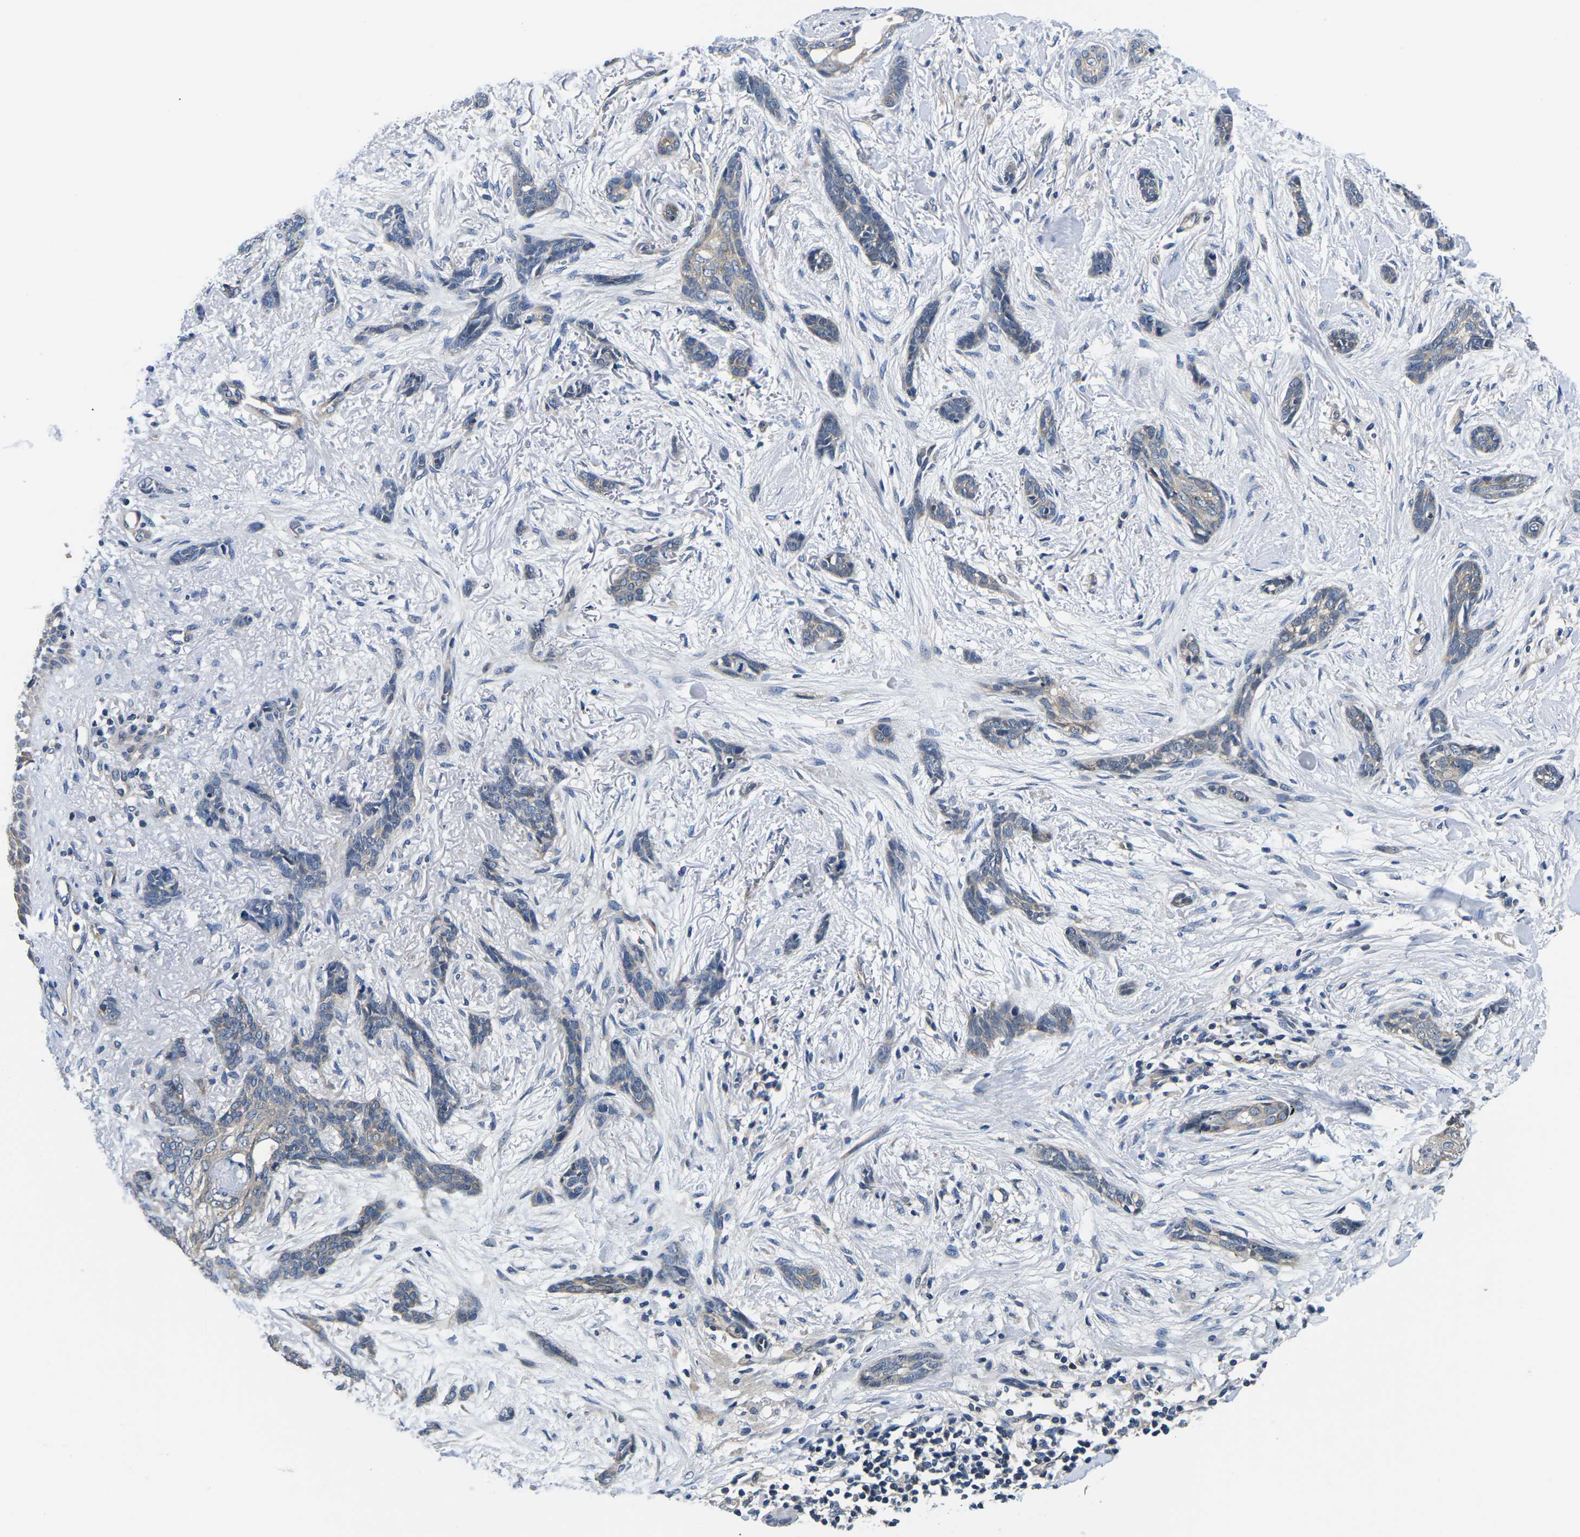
{"staining": {"intensity": "weak", "quantity": "25%-75%", "location": "cytoplasmic/membranous"}, "tissue": "skin cancer", "cell_type": "Tumor cells", "image_type": "cancer", "snomed": [{"axis": "morphology", "description": "Basal cell carcinoma"}, {"axis": "morphology", "description": "Adnexal tumor, benign"}, {"axis": "topography", "description": "Skin"}], "caption": "Basal cell carcinoma (skin) tissue shows weak cytoplasmic/membranous expression in approximately 25%-75% of tumor cells, visualized by immunohistochemistry.", "gene": "GSK3B", "patient": {"sex": "female", "age": 42}}